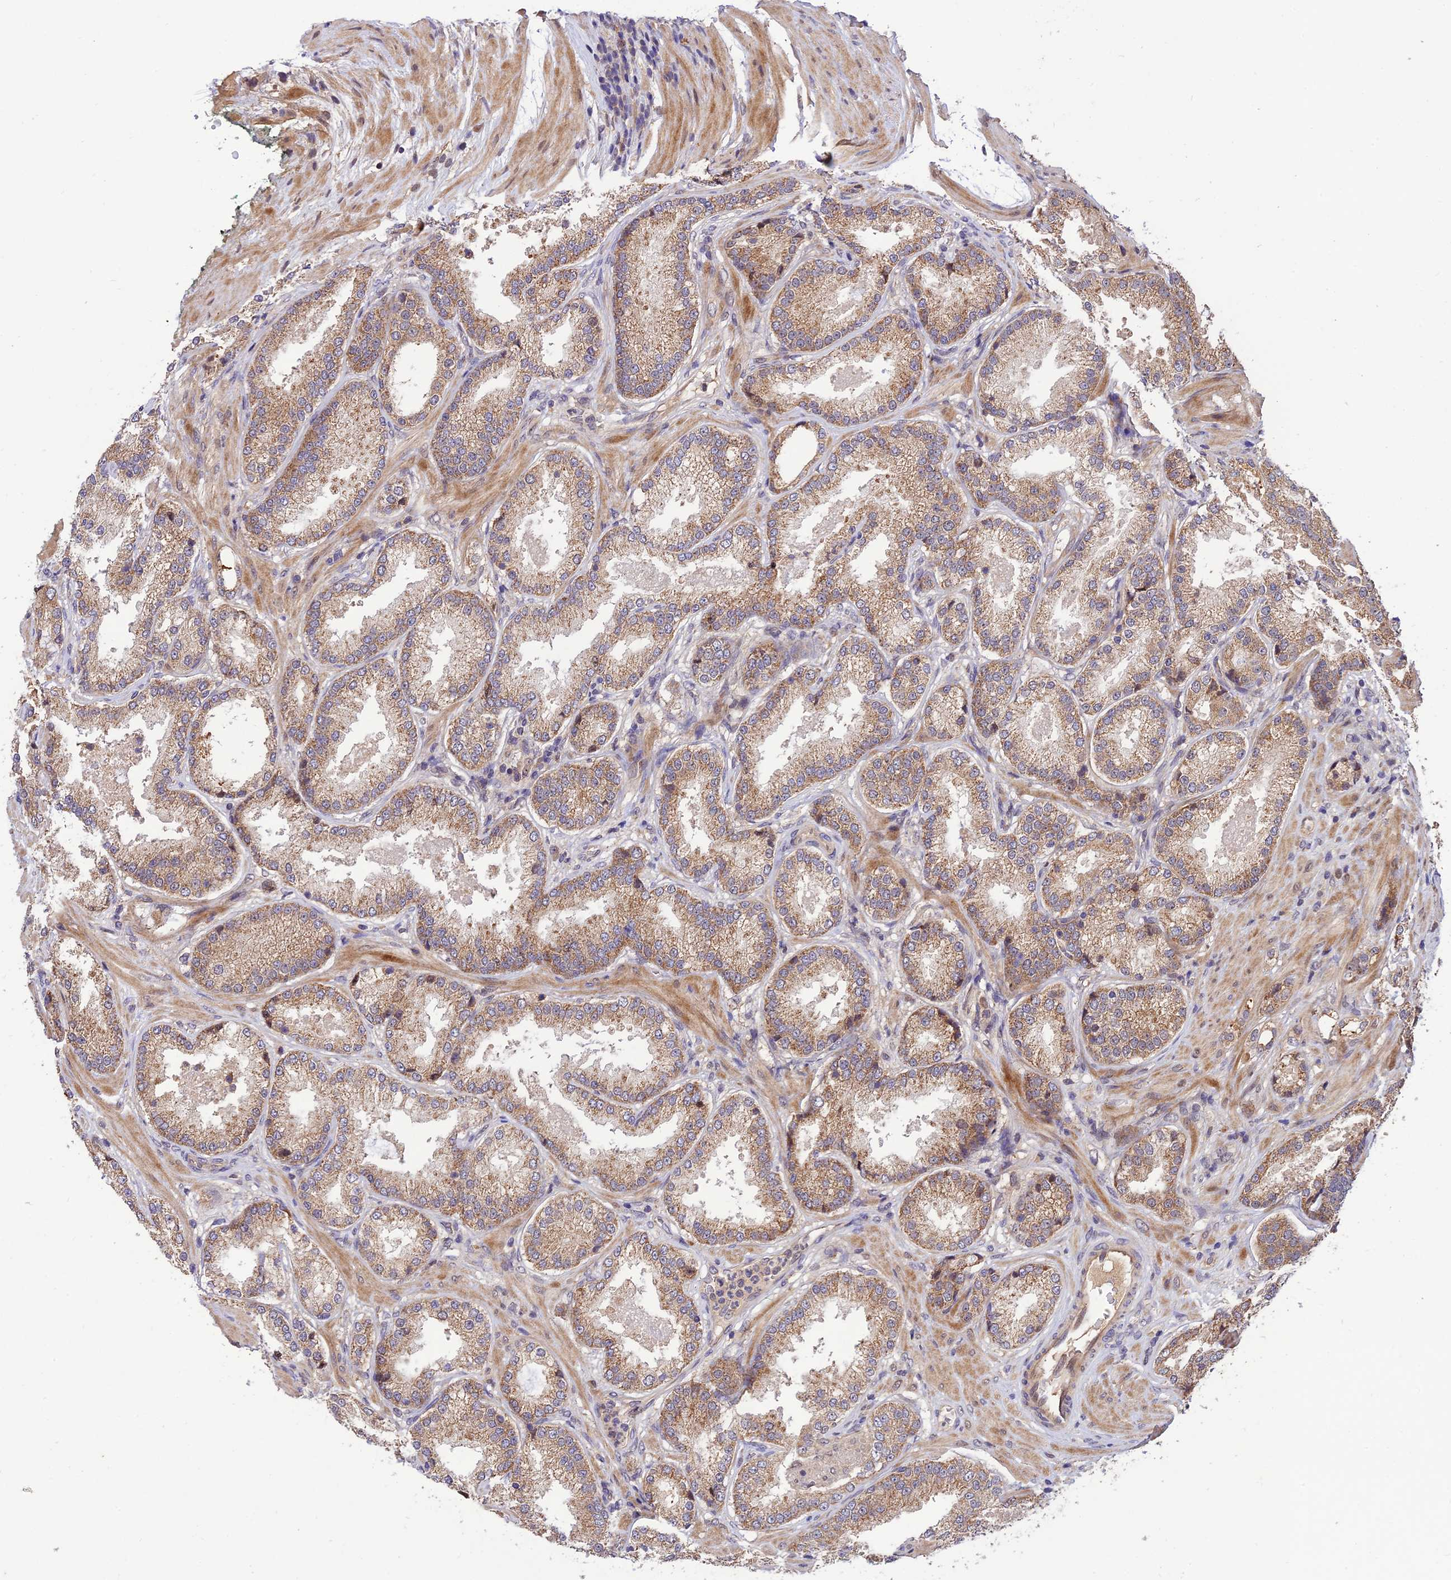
{"staining": {"intensity": "moderate", "quantity": ">75%", "location": "cytoplasmic/membranous"}, "tissue": "prostate cancer", "cell_type": "Tumor cells", "image_type": "cancer", "snomed": [{"axis": "morphology", "description": "Adenocarcinoma, Low grade"}, {"axis": "topography", "description": "Prostate"}], "caption": "This is a histology image of immunohistochemistry (IHC) staining of prostate adenocarcinoma (low-grade), which shows moderate positivity in the cytoplasmic/membranous of tumor cells.", "gene": "REV1", "patient": {"sex": "male", "age": 59}}